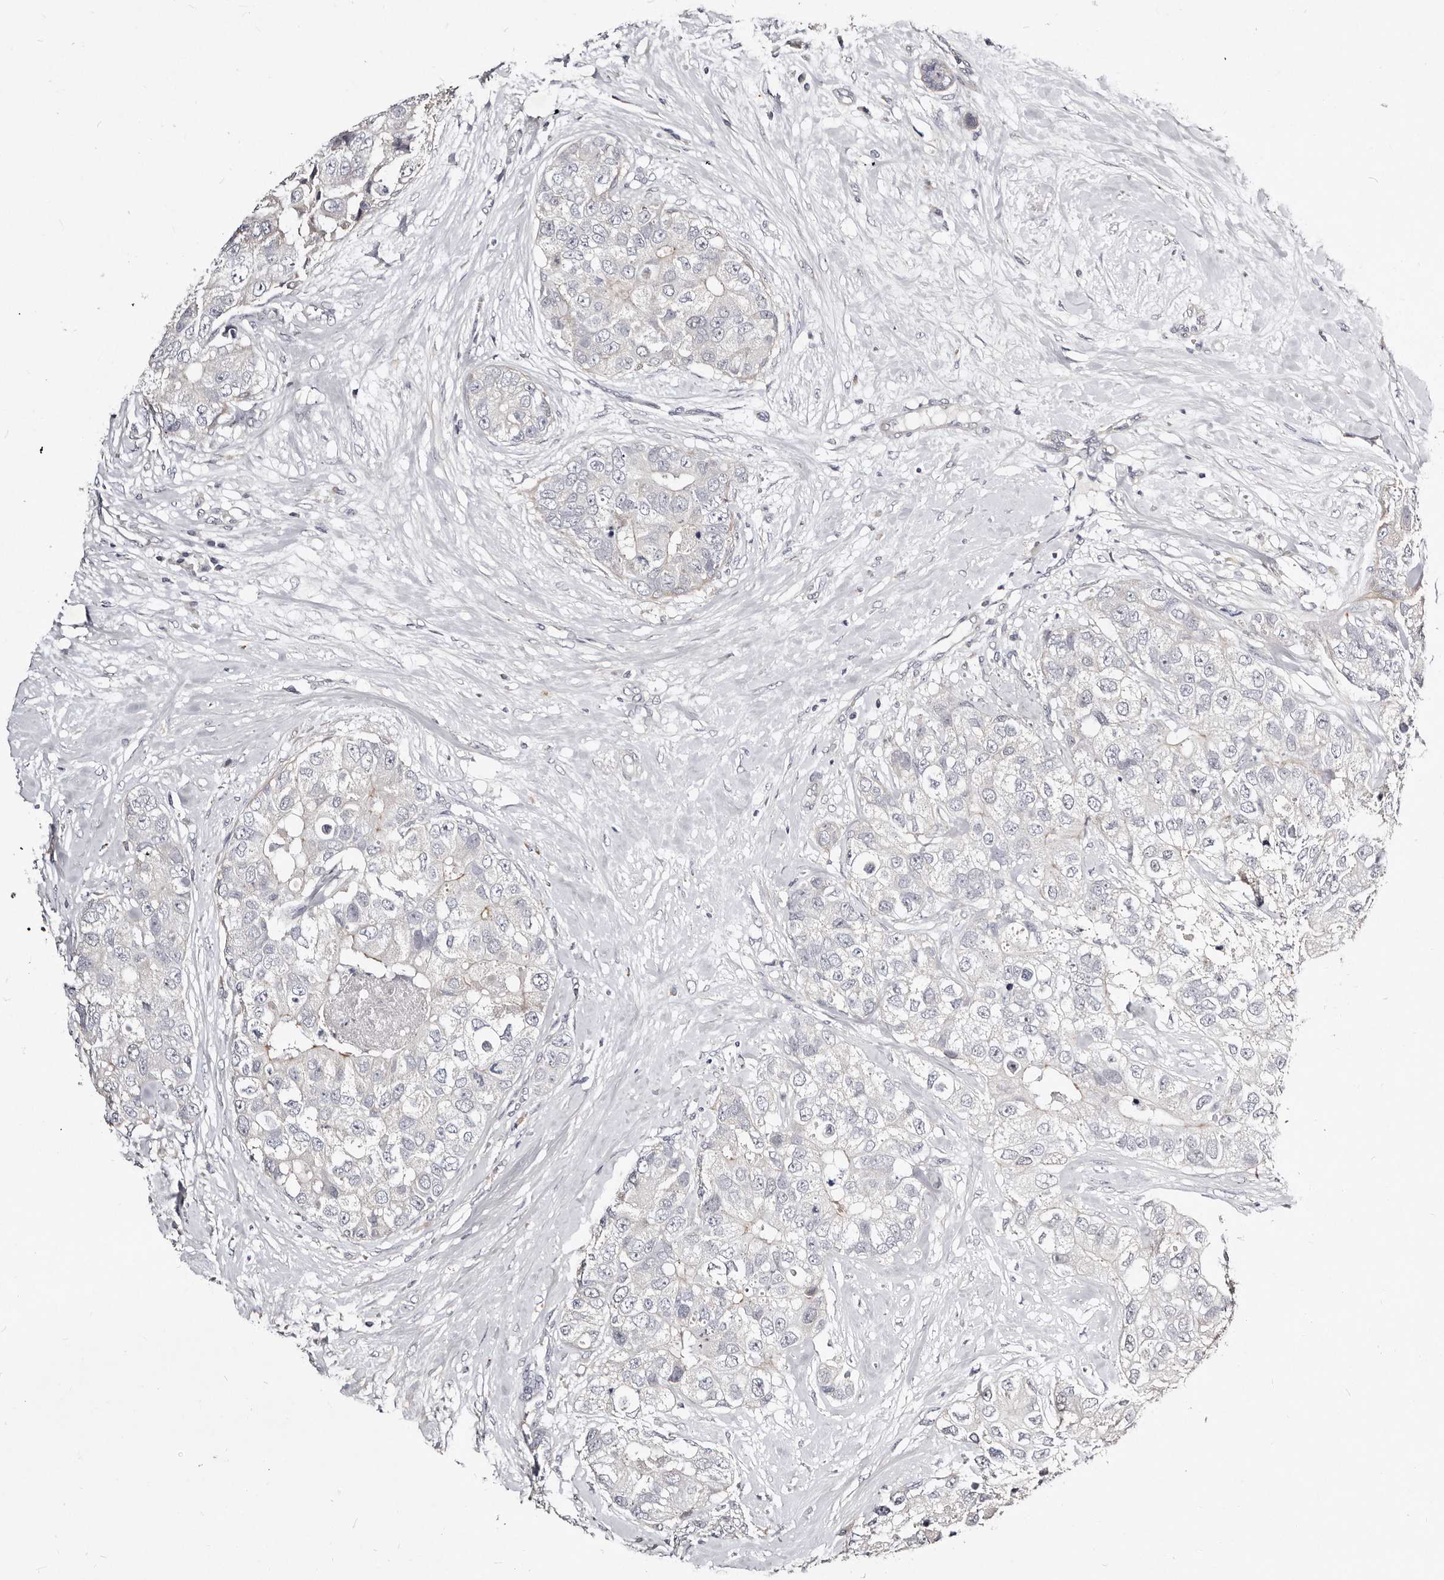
{"staining": {"intensity": "negative", "quantity": "none", "location": "none"}, "tissue": "breast cancer", "cell_type": "Tumor cells", "image_type": "cancer", "snomed": [{"axis": "morphology", "description": "Duct carcinoma"}, {"axis": "topography", "description": "Breast"}], "caption": "IHC histopathology image of neoplastic tissue: infiltrating ductal carcinoma (breast) stained with DAB demonstrates no significant protein positivity in tumor cells. The staining is performed using DAB (3,3'-diaminobenzidine) brown chromogen with nuclei counter-stained in using hematoxylin.", "gene": "MRPS33", "patient": {"sex": "female", "age": 62}}